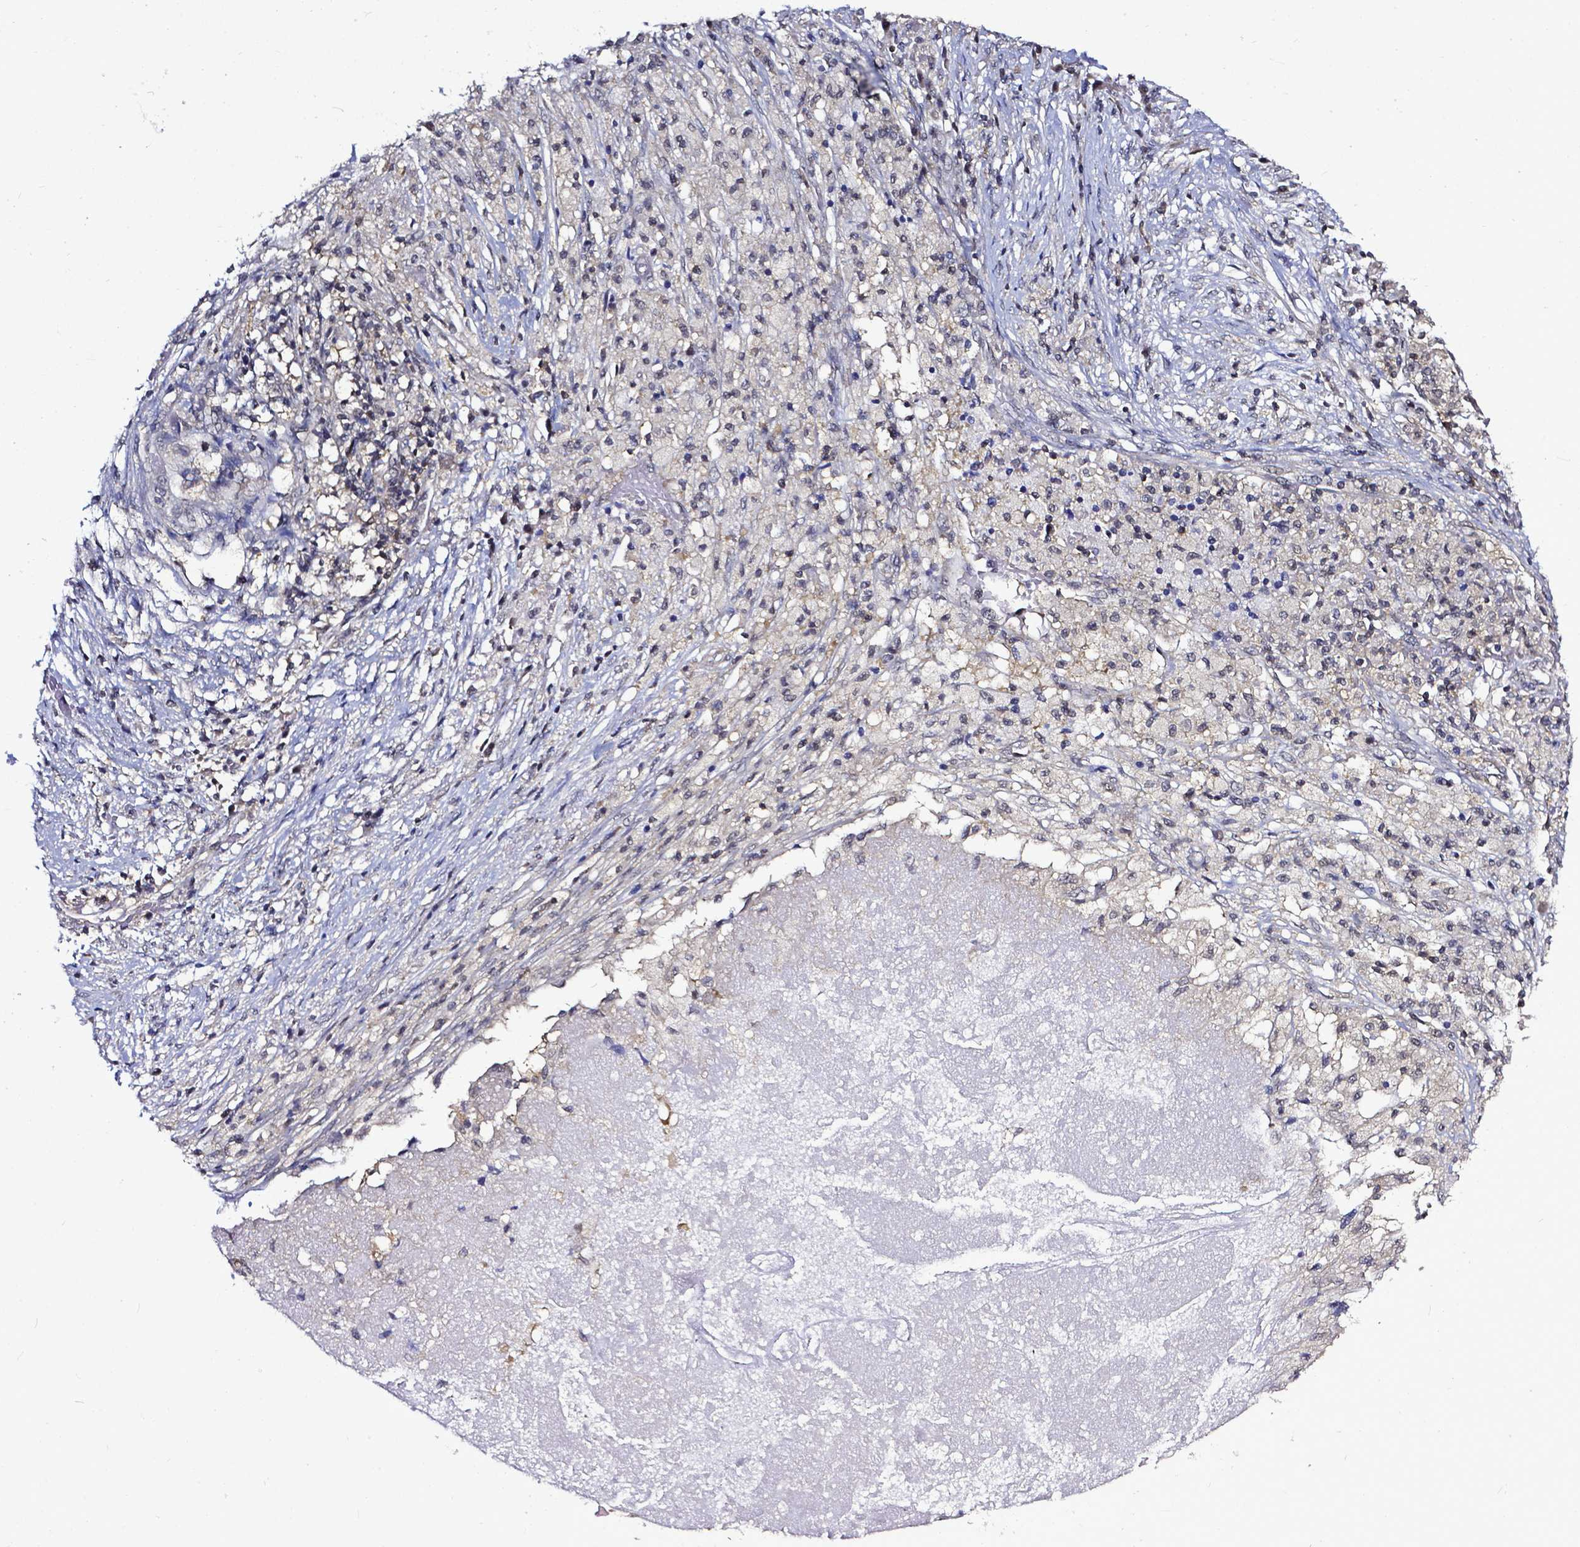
{"staining": {"intensity": "negative", "quantity": "none", "location": "none"}, "tissue": "stomach cancer", "cell_type": "Tumor cells", "image_type": "cancer", "snomed": [{"axis": "morphology", "description": "Adenocarcinoma, NOS"}, {"axis": "topography", "description": "Stomach"}], "caption": "Immunohistochemical staining of human adenocarcinoma (stomach) shows no significant positivity in tumor cells.", "gene": "OTUB1", "patient": {"sex": "male", "age": 69}}